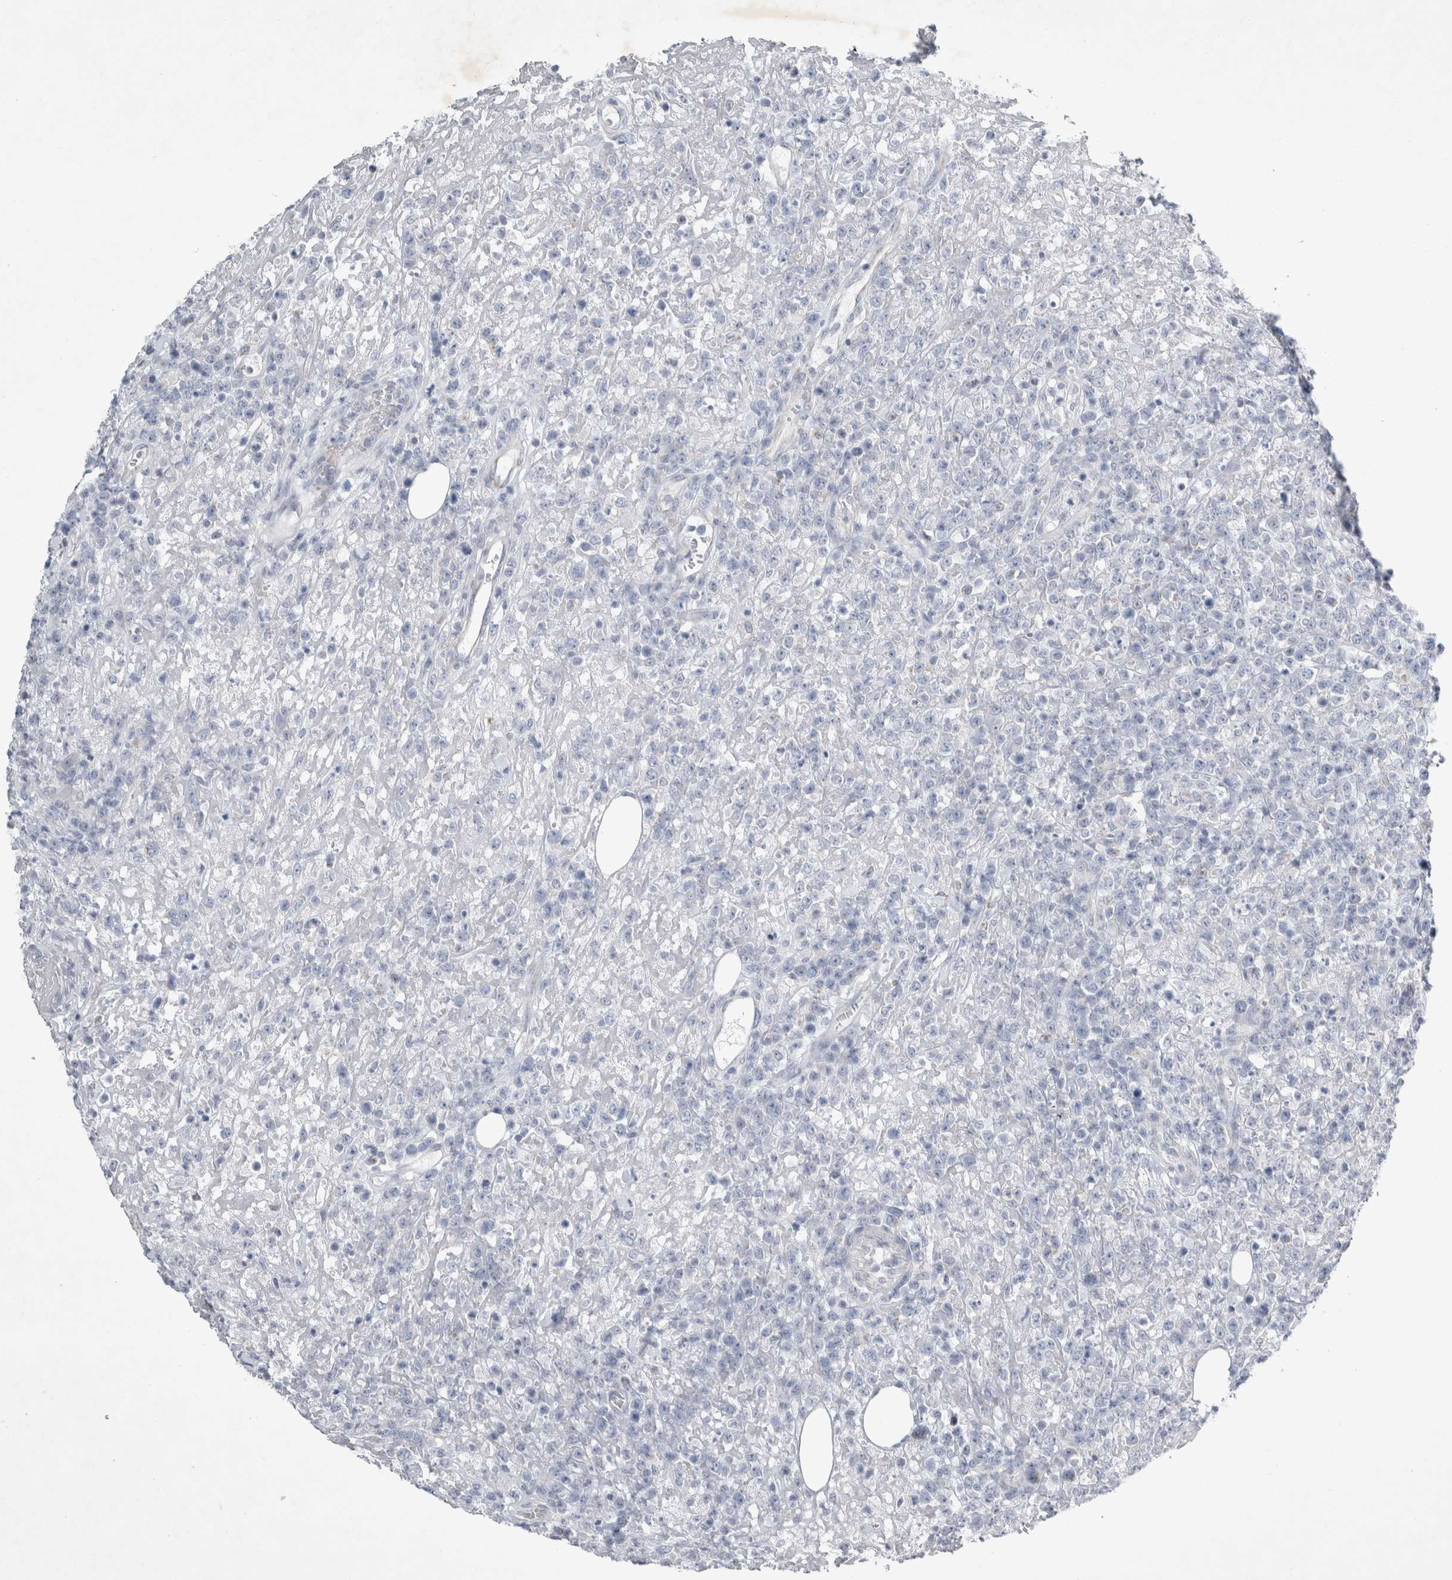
{"staining": {"intensity": "negative", "quantity": "none", "location": "none"}, "tissue": "lymphoma", "cell_type": "Tumor cells", "image_type": "cancer", "snomed": [{"axis": "morphology", "description": "Malignant lymphoma, non-Hodgkin's type, High grade"}, {"axis": "topography", "description": "Colon"}], "caption": "Immunohistochemistry (IHC) photomicrograph of neoplastic tissue: high-grade malignant lymphoma, non-Hodgkin's type stained with DAB exhibits no significant protein positivity in tumor cells.", "gene": "FXYD7", "patient": {"sex": "female", "age": 53}}